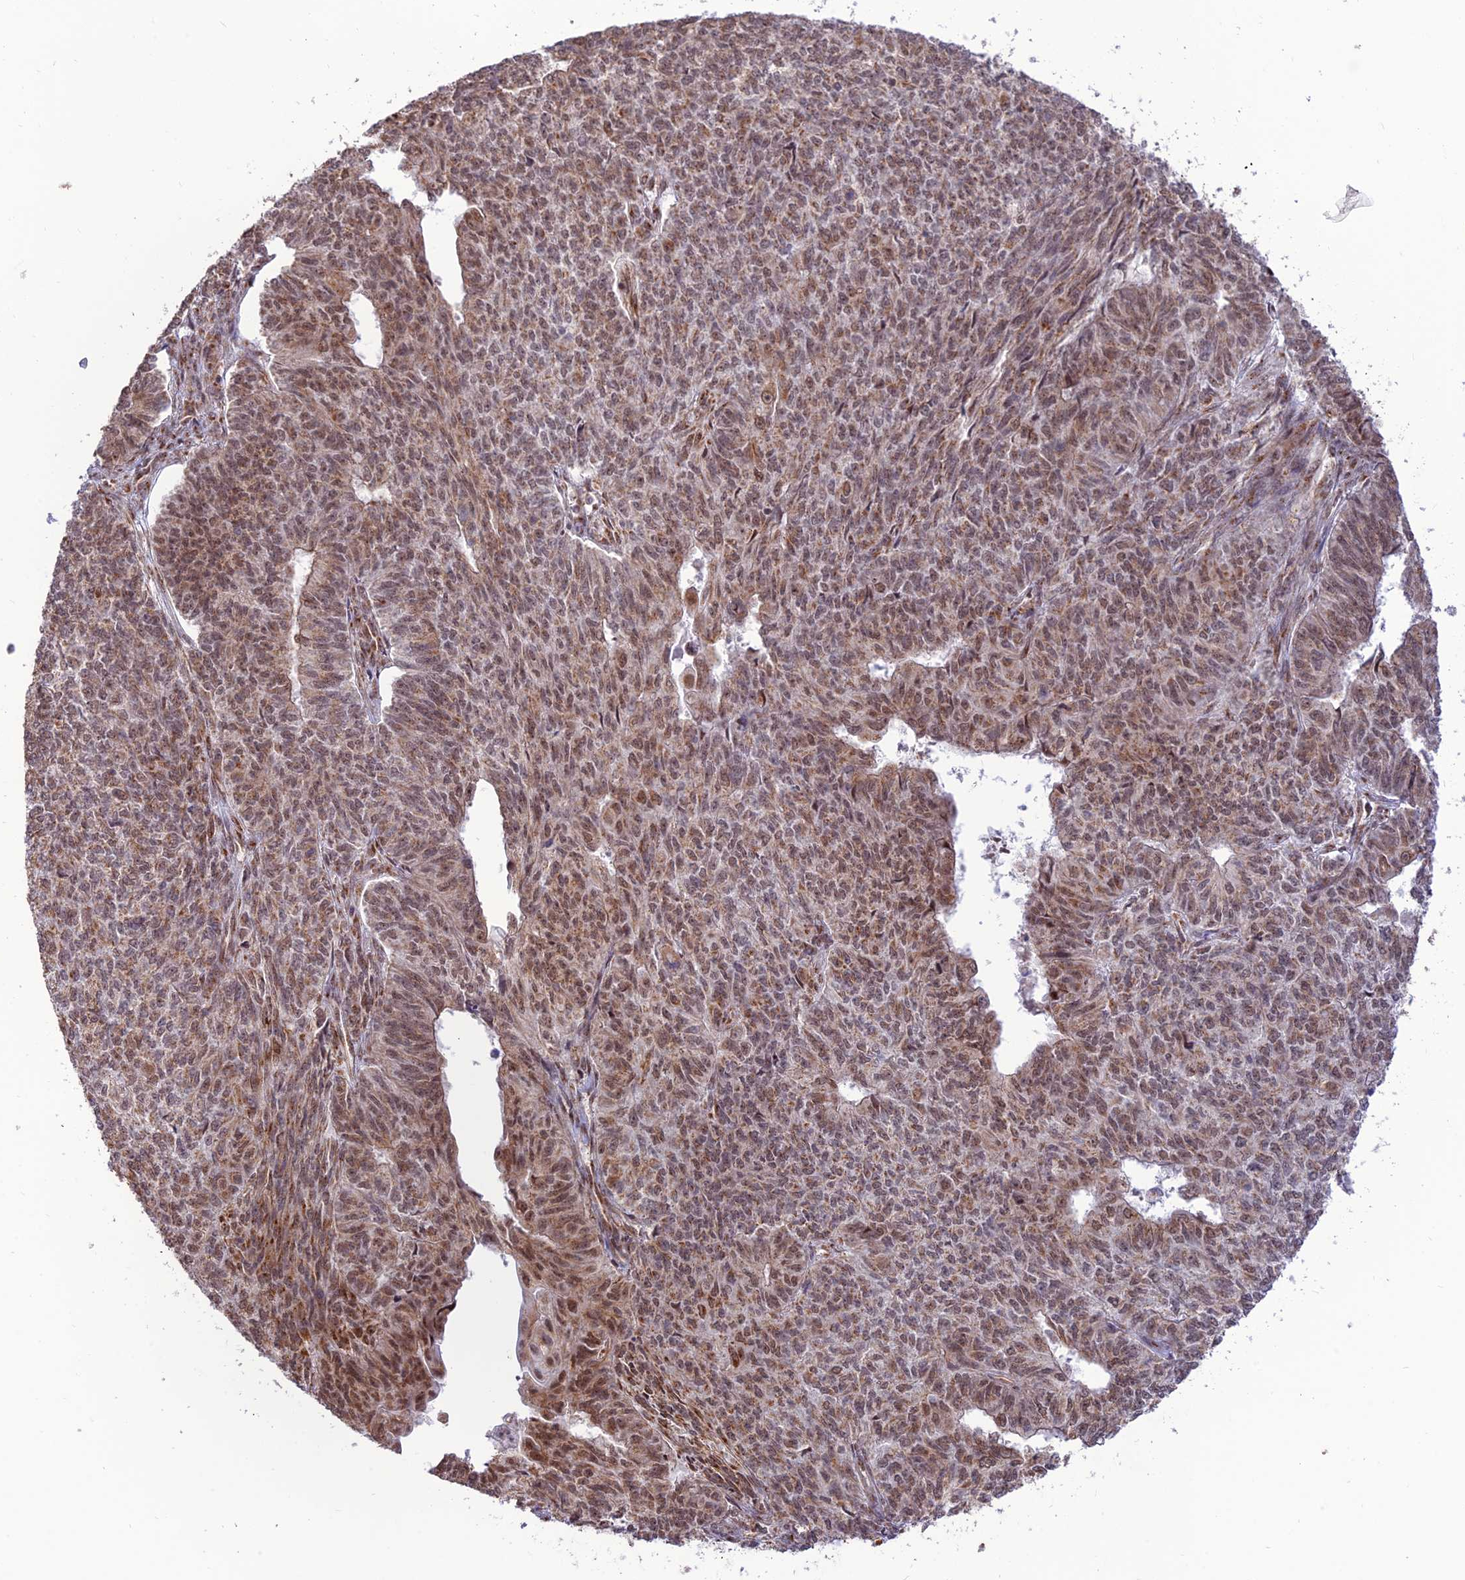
{"staining": {"intensity": "moderate", "quantity": ">75%", "location": "cytoplasmic/membranous,nuclear"}, "tissue": "endometrial cancer", "cell_type": "Tumor cells", "image_type": "cancer", "snomed": [{"axis": "morphology", "description": "Adenocarcinoma, NOS"}, {"axis": "topography", "description": "Endometrium"}], "caption": "Endometrial adenocarcinoma was stained to show a protein in brown. There is medium levels of moderate cytoplasmic/membranous and nuclear staining in approximately >75% of tumor cells. The staining was performed using DAB (3,3'-diaminobenzidine), with brown indicating positive protein expression. Nuclei are stained blue with hematoxylin.", "gene": "GOLGA3", "patient": {"sex": "female", "age": 32}}